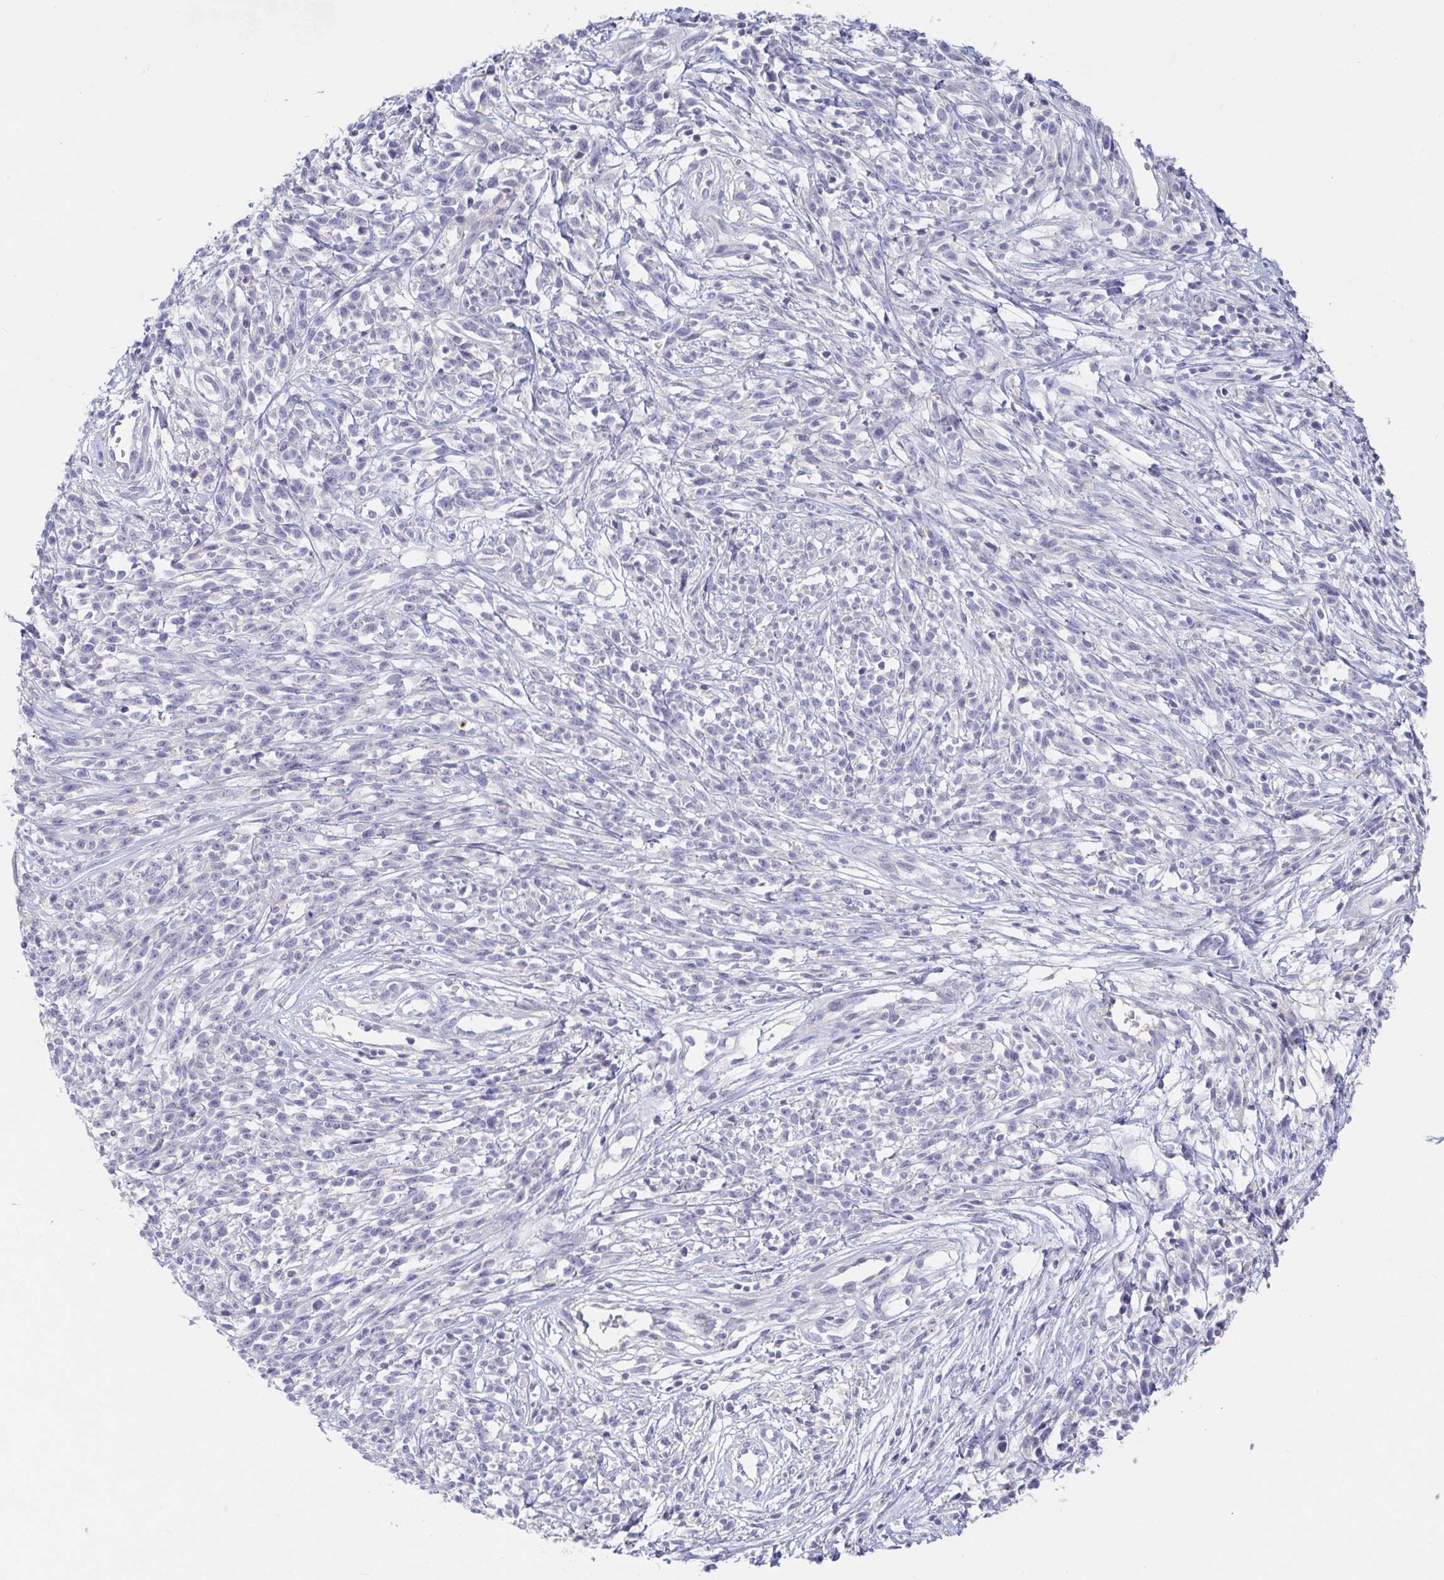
{"staining": {"intensity": "negative", "quantity": "none", "location": "none"}, "tissue": "melanoma", "cell_type": "Tumor cells", "image_type": "cancer", "snomed": [{"axis": "morphology", "description": "Malignant melanoma, NOS"}, {"axis": "topography", "description": "Skin"}, {"axis": "topography", "description": "Skin of trunk"}], "caption": "Human melanoma stained for a protein using immunohistochemistry shows no positivity in tumor cells.", "gene": "ZNF561", "patient": {"sex": "male", "age": 74}}